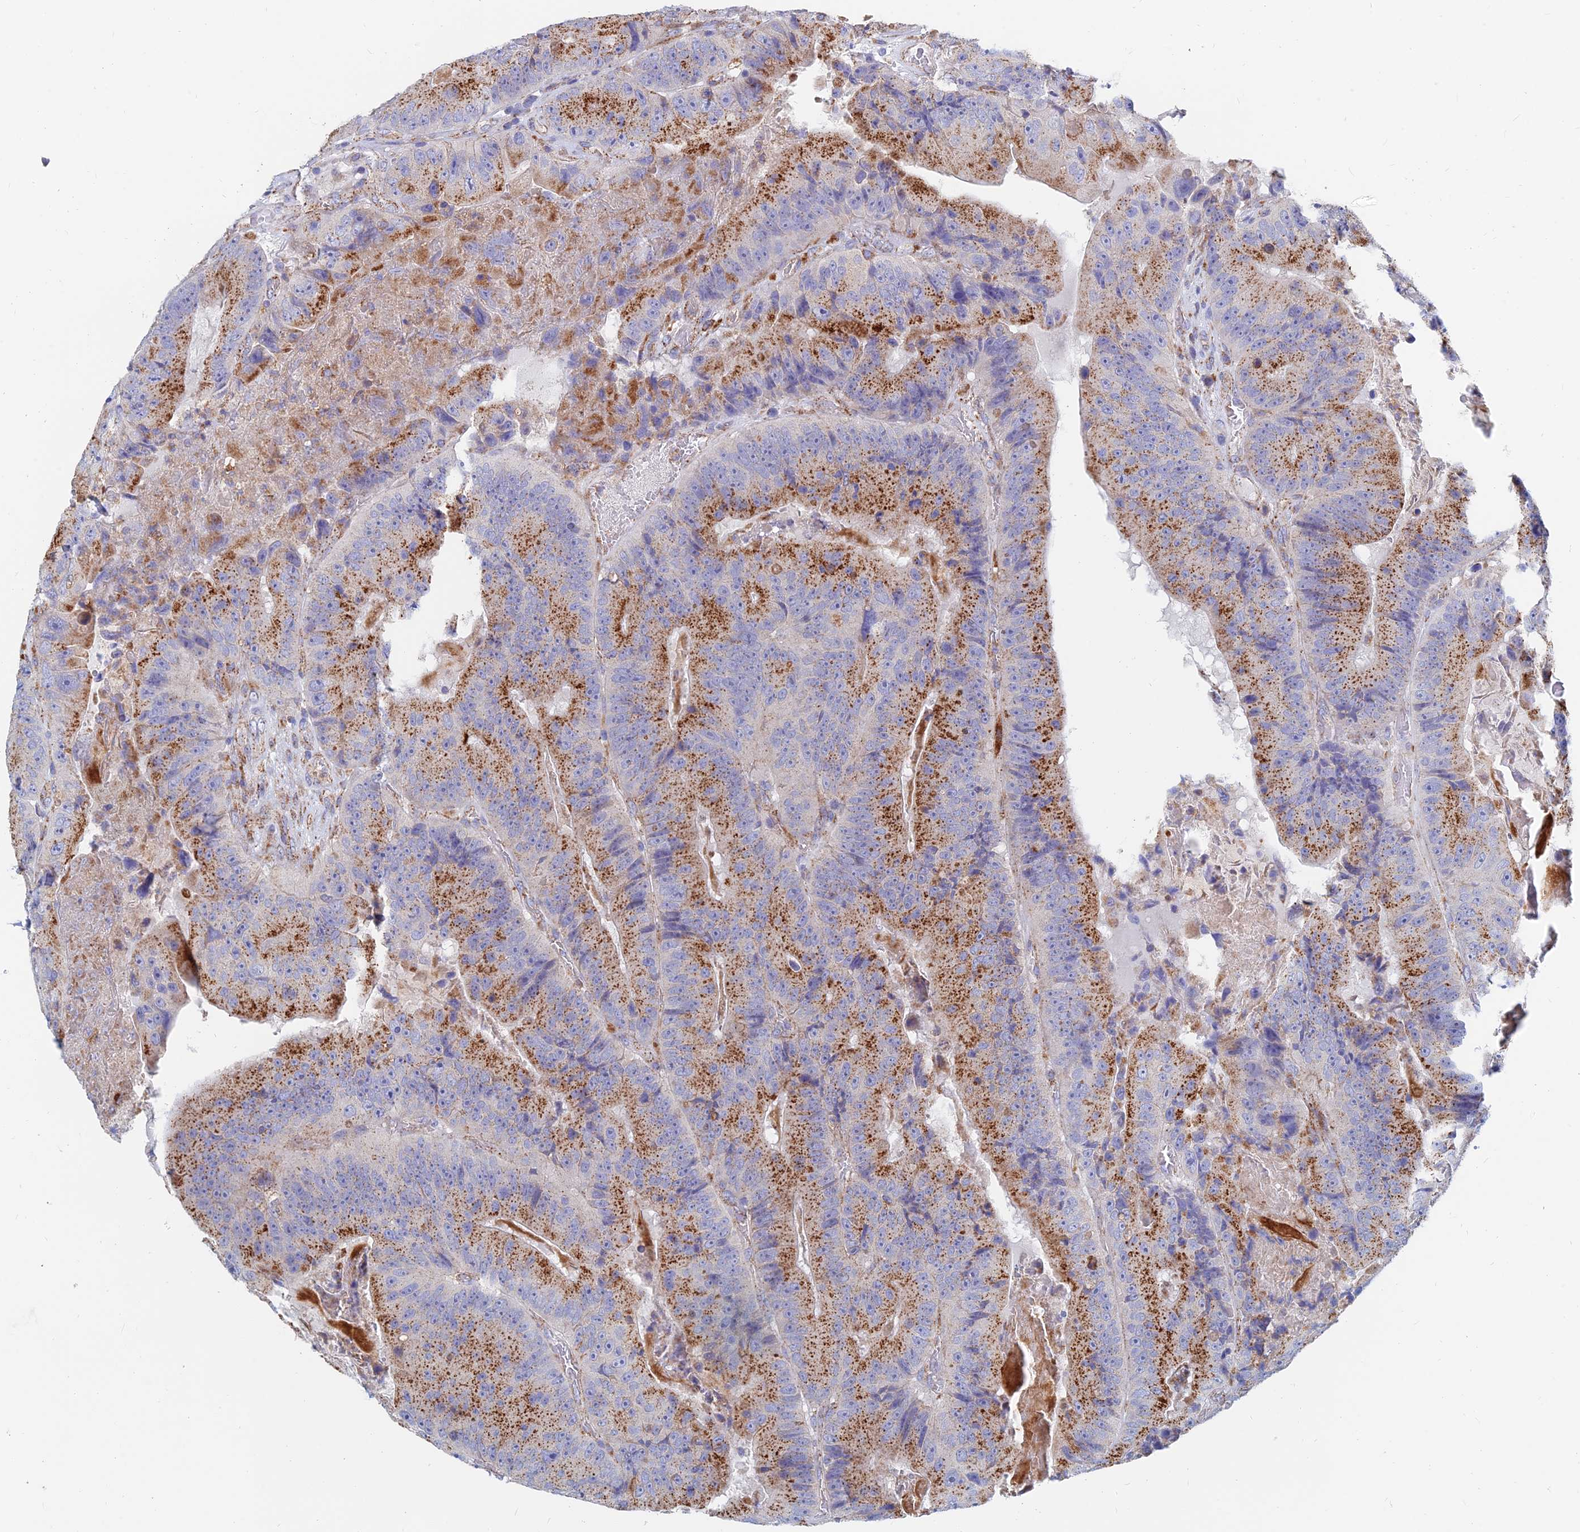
{"staining": {"intensity": "strong", "quantity": ">75%", "location": "cytoplasmic/membranous"}, "tissue": "colorectal cancer", "cell_type": "Tumor cells", "image_type": "cancer", "snomed": [{"axis": "morphology", "description": "Adenocarcinoma, NOS"}, {"axis": "topography", "description": "Colon"}], "caption": "Immunohistochemistry (IHC) of colorectal cancer (adenocarcinoma) shows high levels of strong cytoplasmic/membranous positivity in about >75% of tumor cells.", "gene": "SPNS1", "patient": {"sex": "female", "age": 86}}